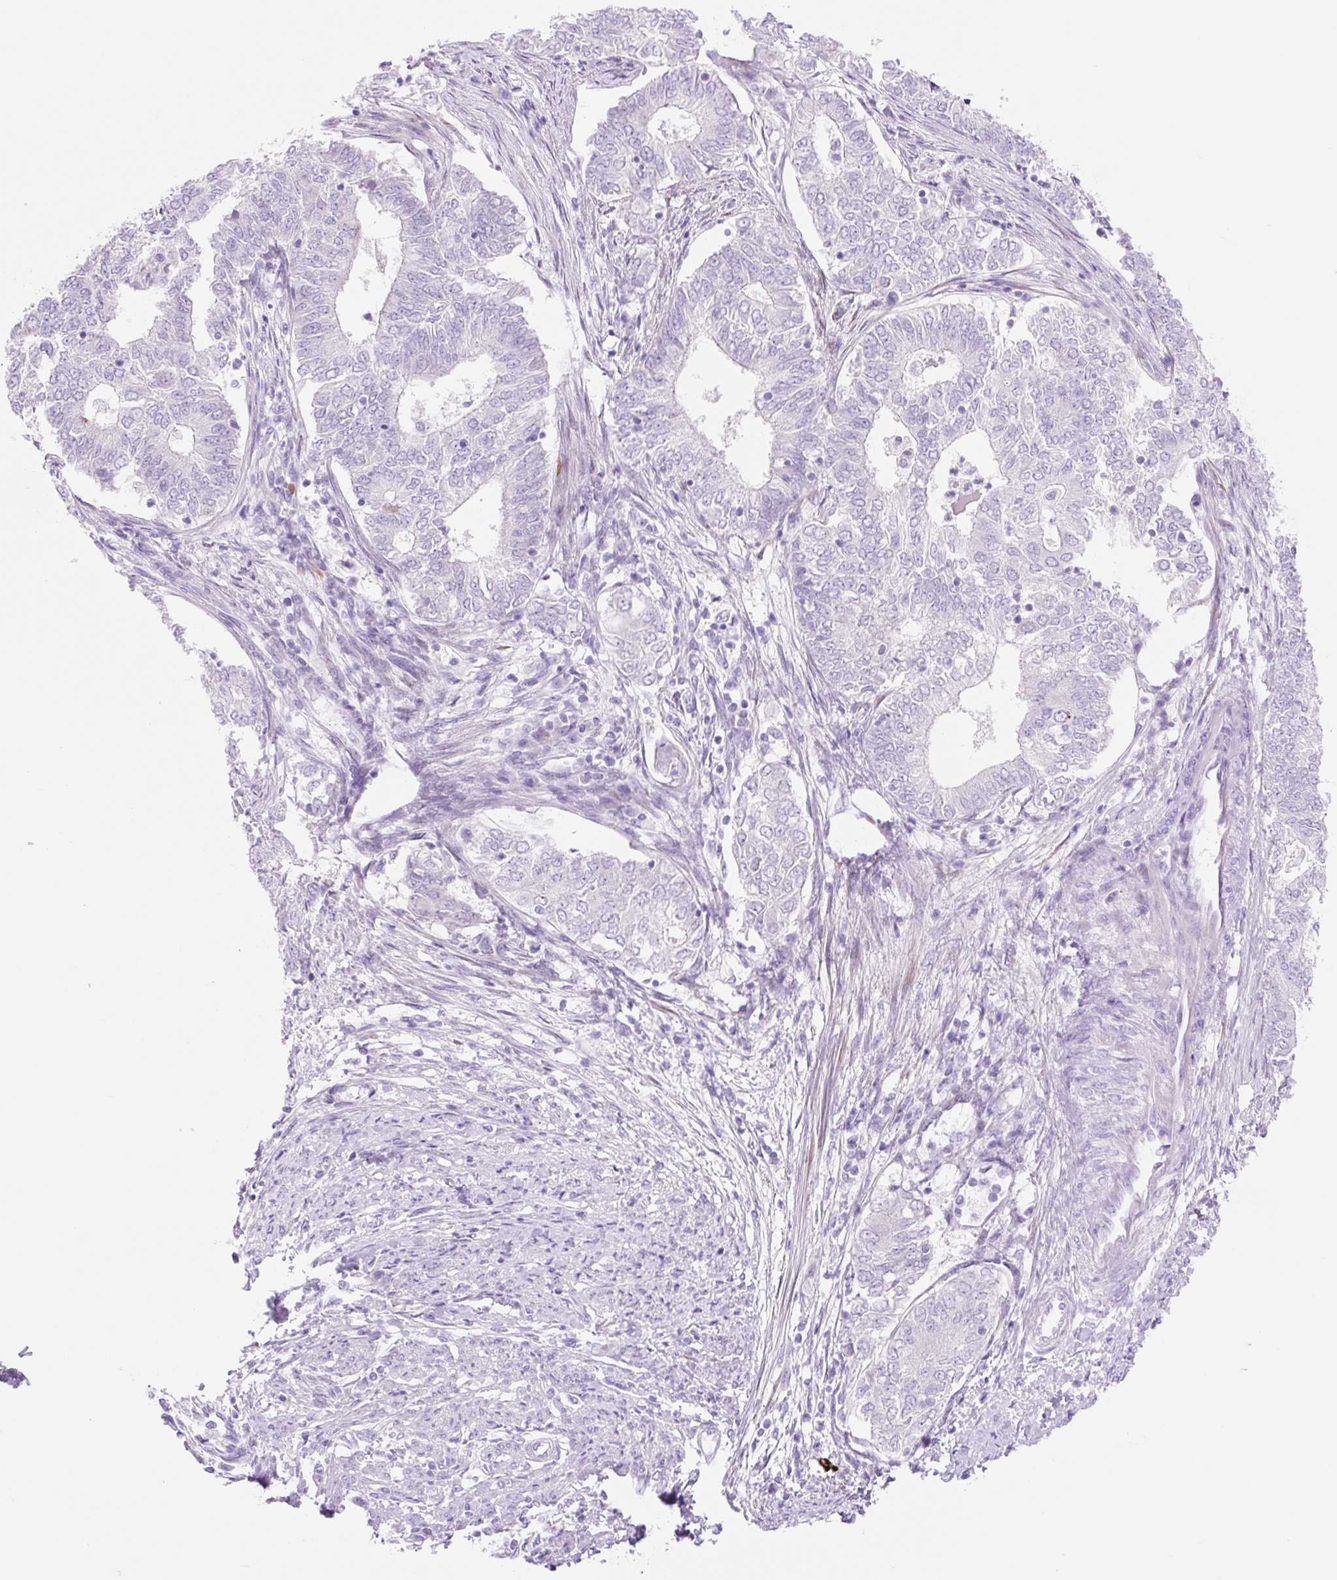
{"staining": {"intensity": "negative", "quantity": "none", "location": "none"}, "tissue": "endometrial cancer", "cell_type": "Tumor cells", "image_type": "cancer", "snomed": [{"axis": "morphology", "description": "Adenocarcinoma, NOS"}, {"axis": "topography", "description": "Endometrium"}], "caption": "IHC histopathology image of endometrial cancer stained for a protein (brown), which reveals no positivity in tumor cells. The staining is performed using DAB (3,3'-diaminobenzidine) brown chromogen with nuclei counter-stained in using hematoxylin.", "gene": "ZNF121", "patient": {"sex": "female", "age": 62}}